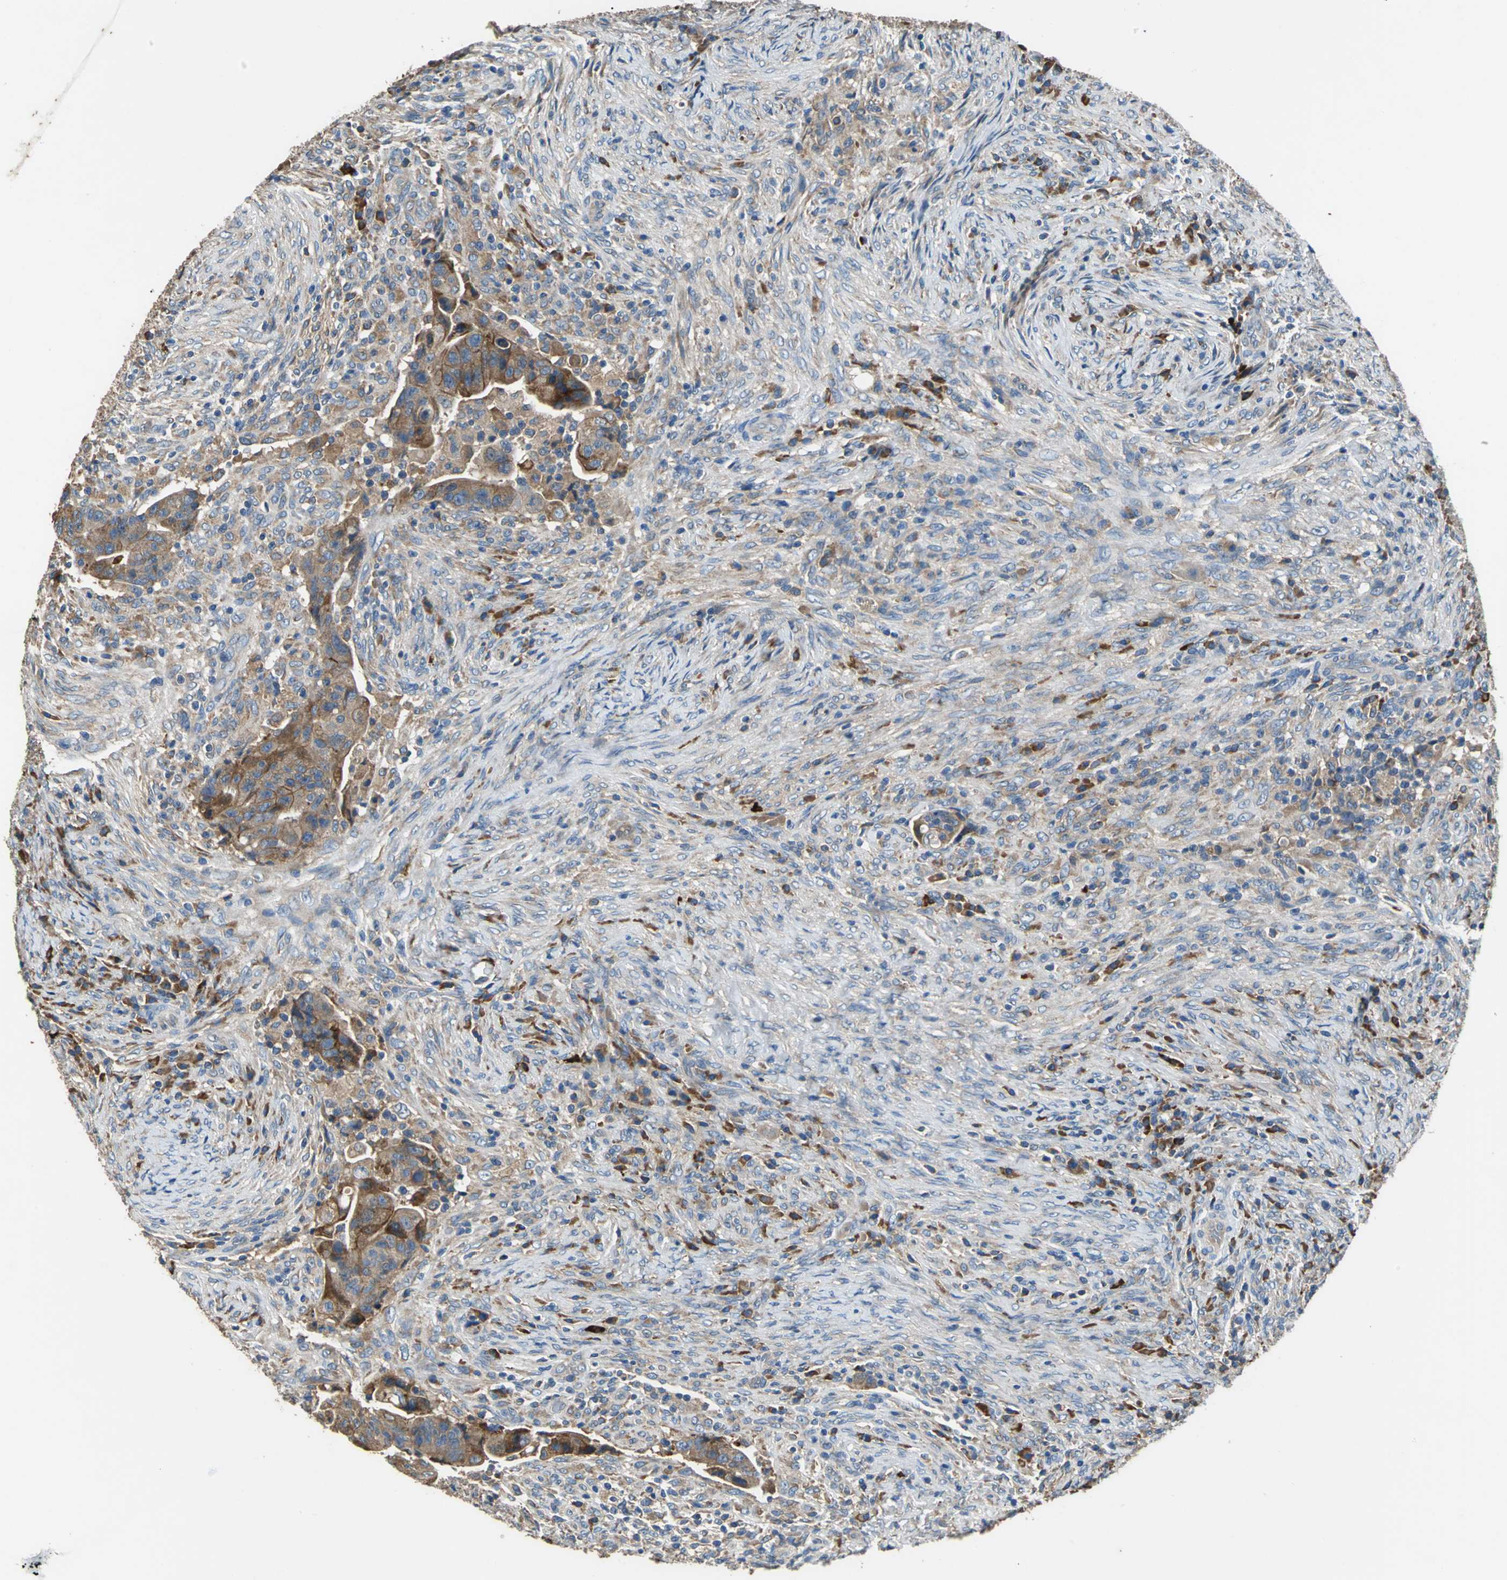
{"staining": {"intensity": "moderate", "quantity": ">75%", "location": "cytoplasmic/membranous"}, "tissue": "colorectal cancer", "cell_type": "Tumor cells", "image_type": "cancer", "snomed": [{"axis": "morphology", "description": "Adenocarcinoma, NOS"}, {"axis": "topography", "description": "Rectum"}], "caption": "There is medium levels of moderate cytoplasmic/membranous positivity in tumor cells of colorectal cancer, as demonstrated by immunohistochemical staining (brown color).", "gene": "HEPH", "patient": {"sex": "female", "age": 71}}